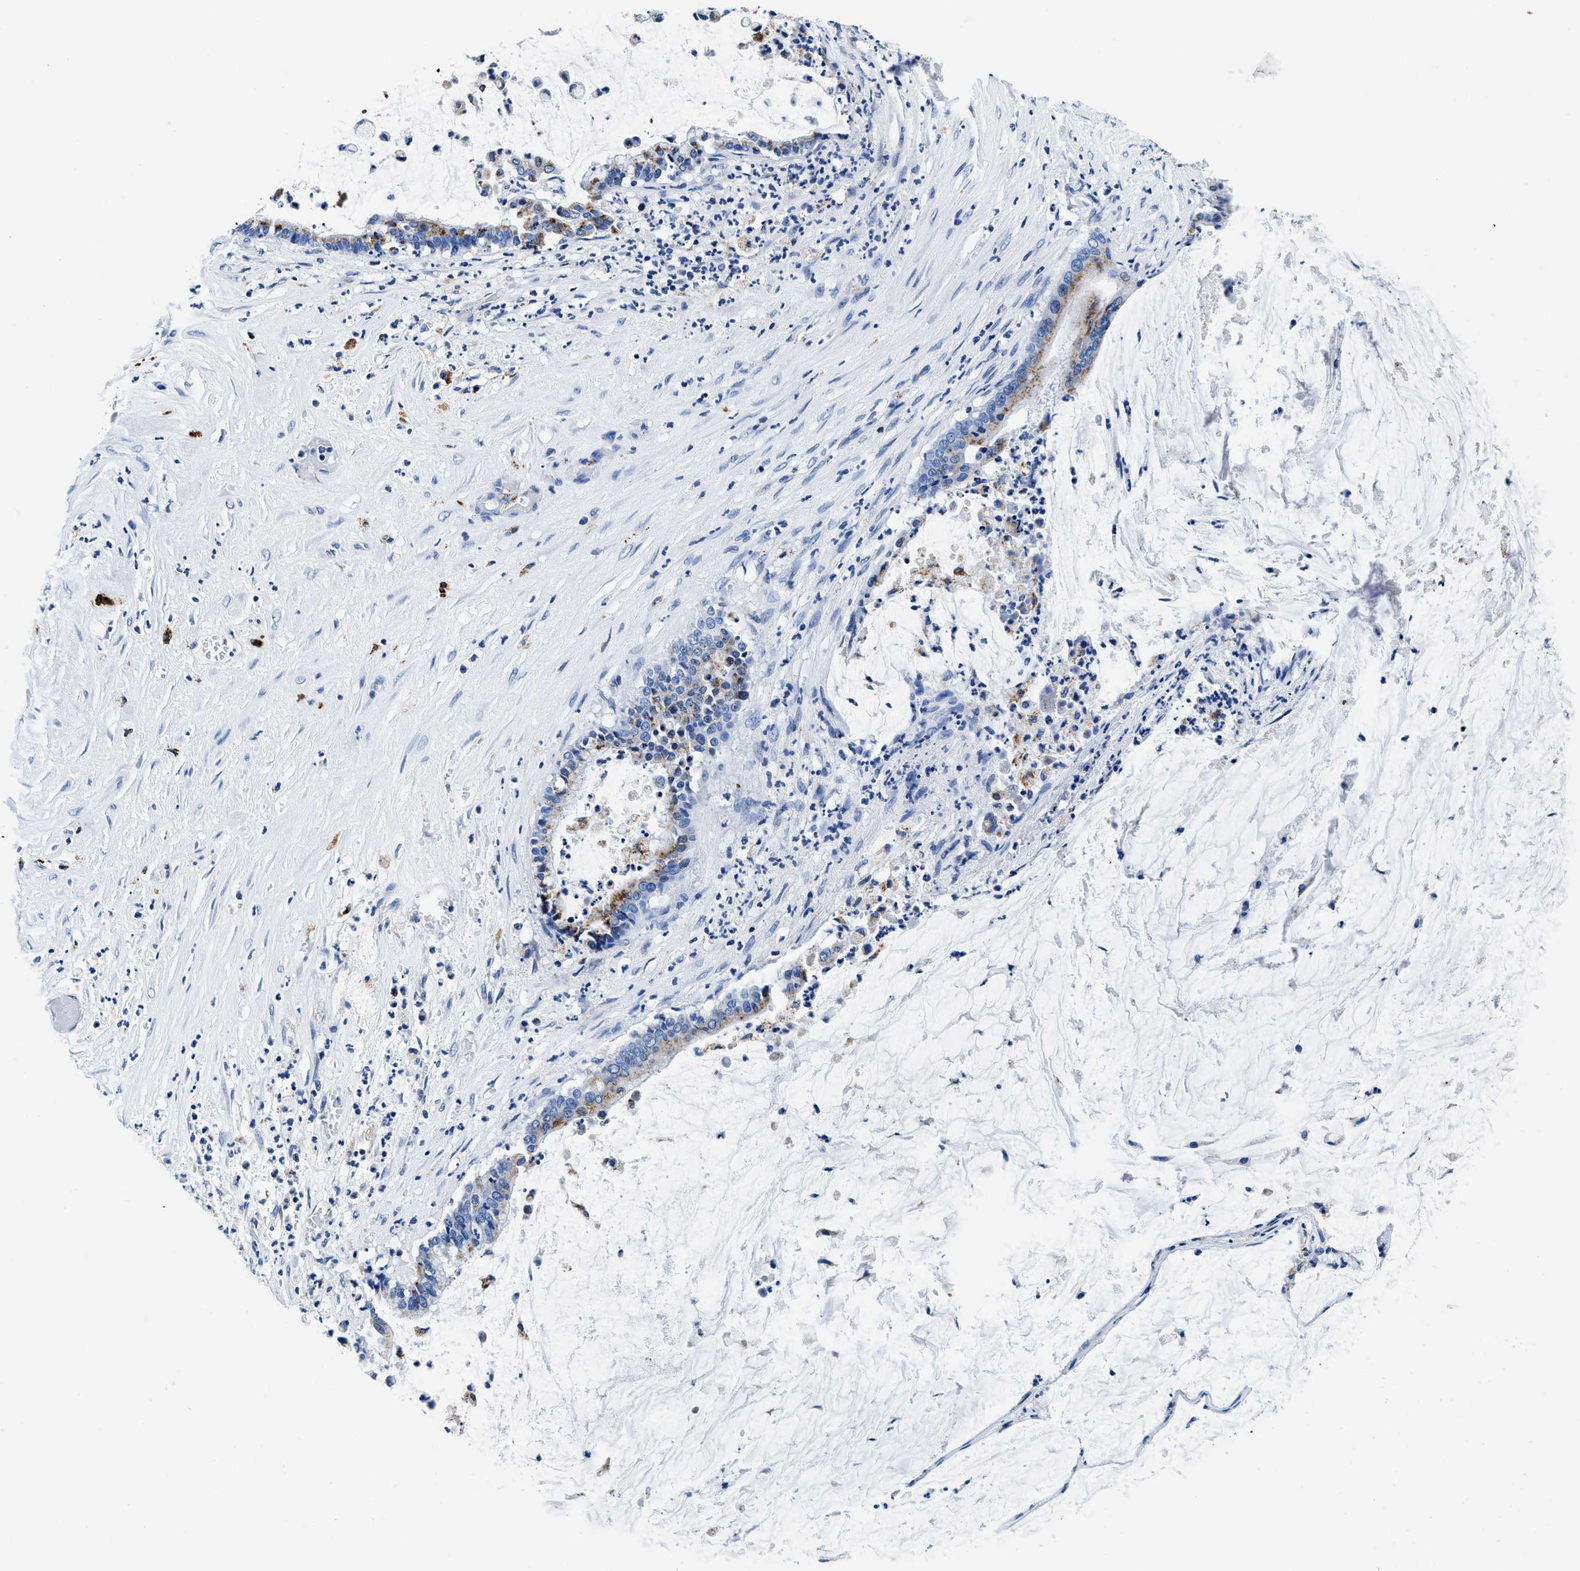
{"staining": {"intensity": "moderate", "quantity": "25%-75%", "location": "cytoplasmic/membranous"}, "tissue": "pancreatic cancer", "cell_type": "Tumor cells", "image_type": "cancer", "snomed": [{"axis": "morphology", "description": "Adenocarcinoma, NOS"}, {"axis": "topography", "description": "Pancreas"}], "caption": "A medium amount of moderate cytoplasmic/membranous positivity is appreciated in approximately 25%-75% of tumor cells in pancreatic cancer tissue.", "gene": "OR14K1", "patient": {"sex": "male", "age": 41}}